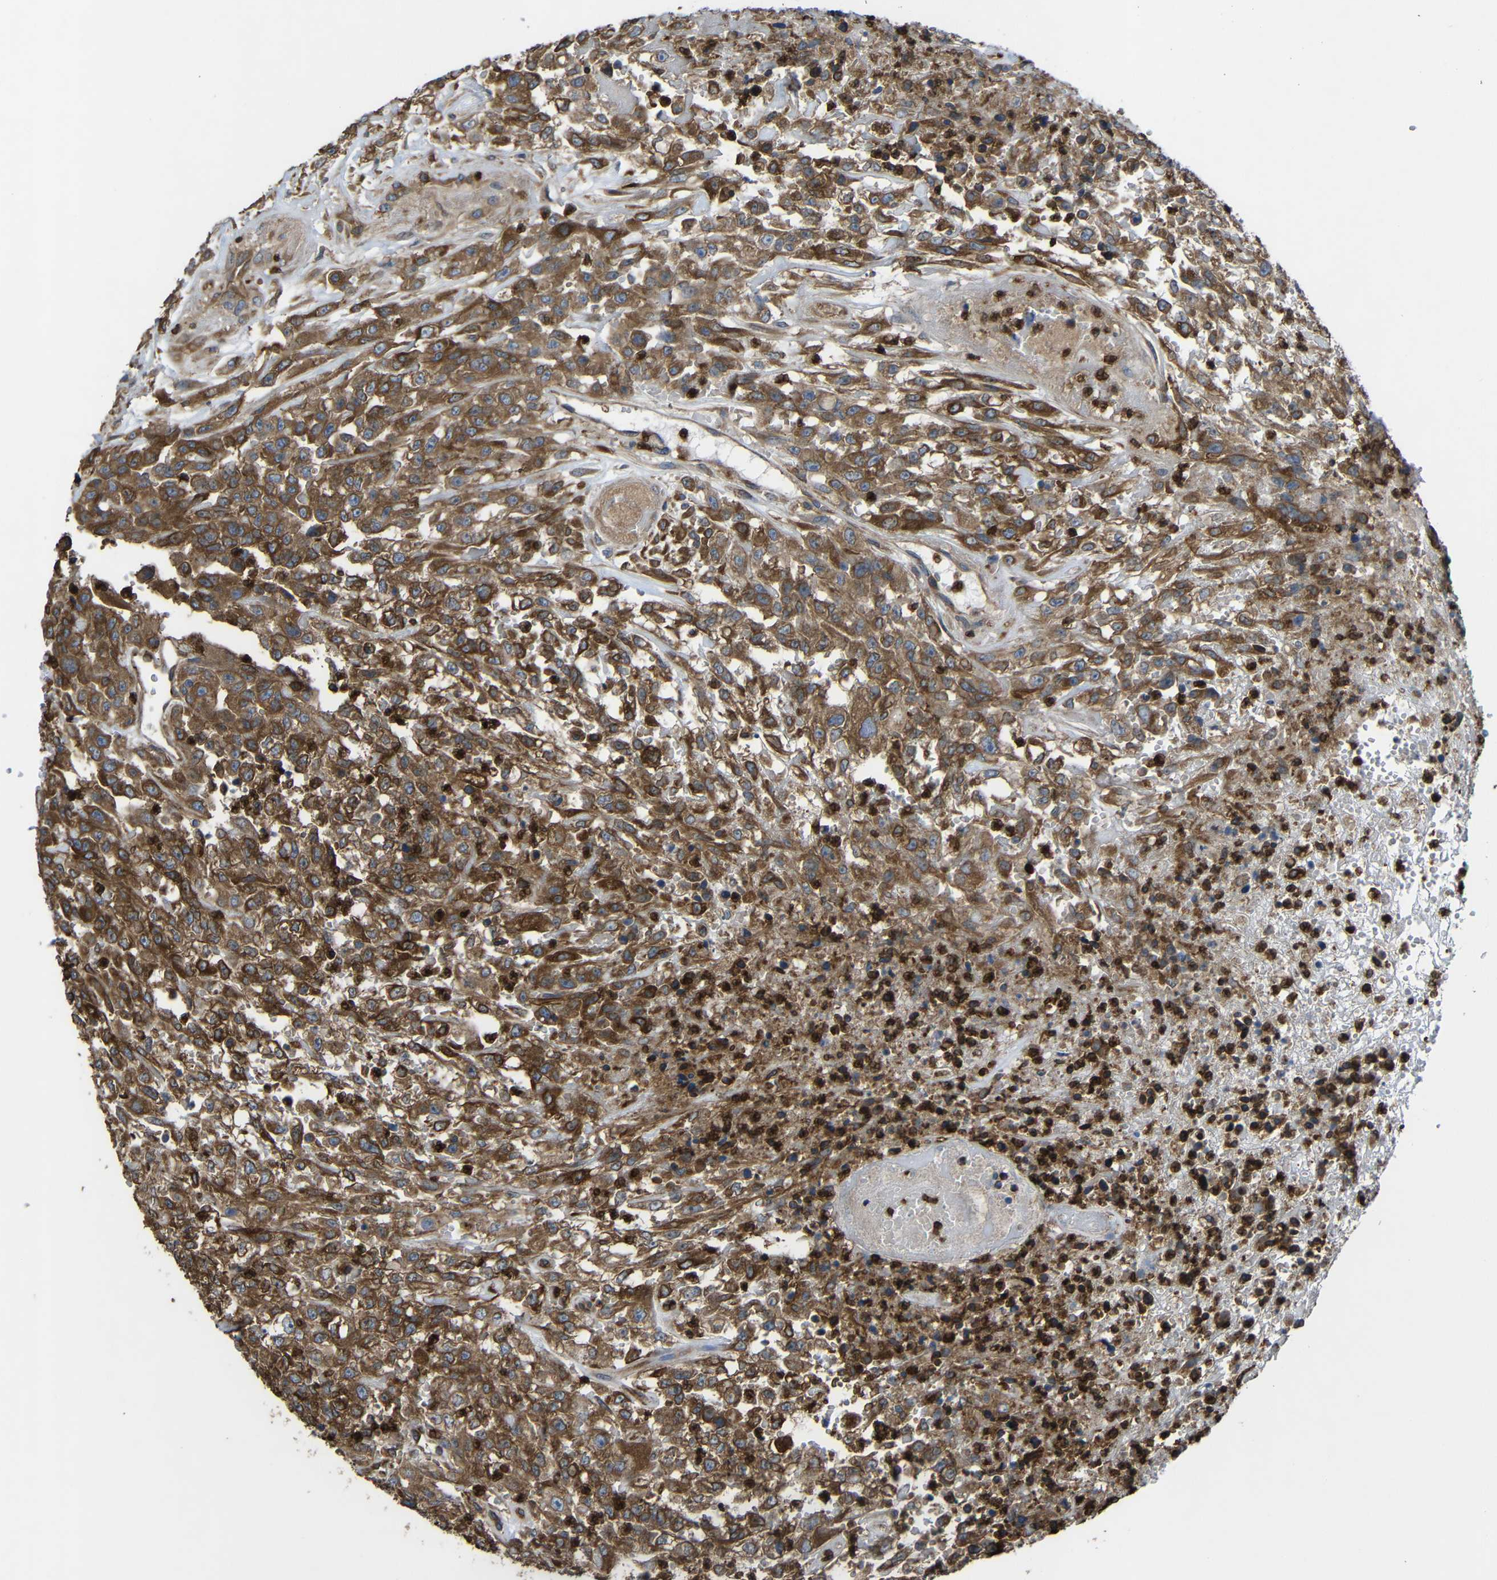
{"staining": {"intensity": "moderate", "quantity": ">75%", "location": "cytoplasmic/membranous"}, "tissue": "urothelial cancer", "cell_type": "Tumor cells", "image_type": "cancer", "snomed": [{"axis": "morphology", "description": "Urothelial carcinoma, High grade"}, {"axis": "topography", "description": "Urinary bladder"}], "caption": "Urothelial carcinoma (high-grade) tissue displays moderate cytoplasmic/membranous staining in about >75% of tumor cells, visualized by immunohistochemistry.", "gene": "TREM2", "patient": {"sex": "male", "age": 46}}